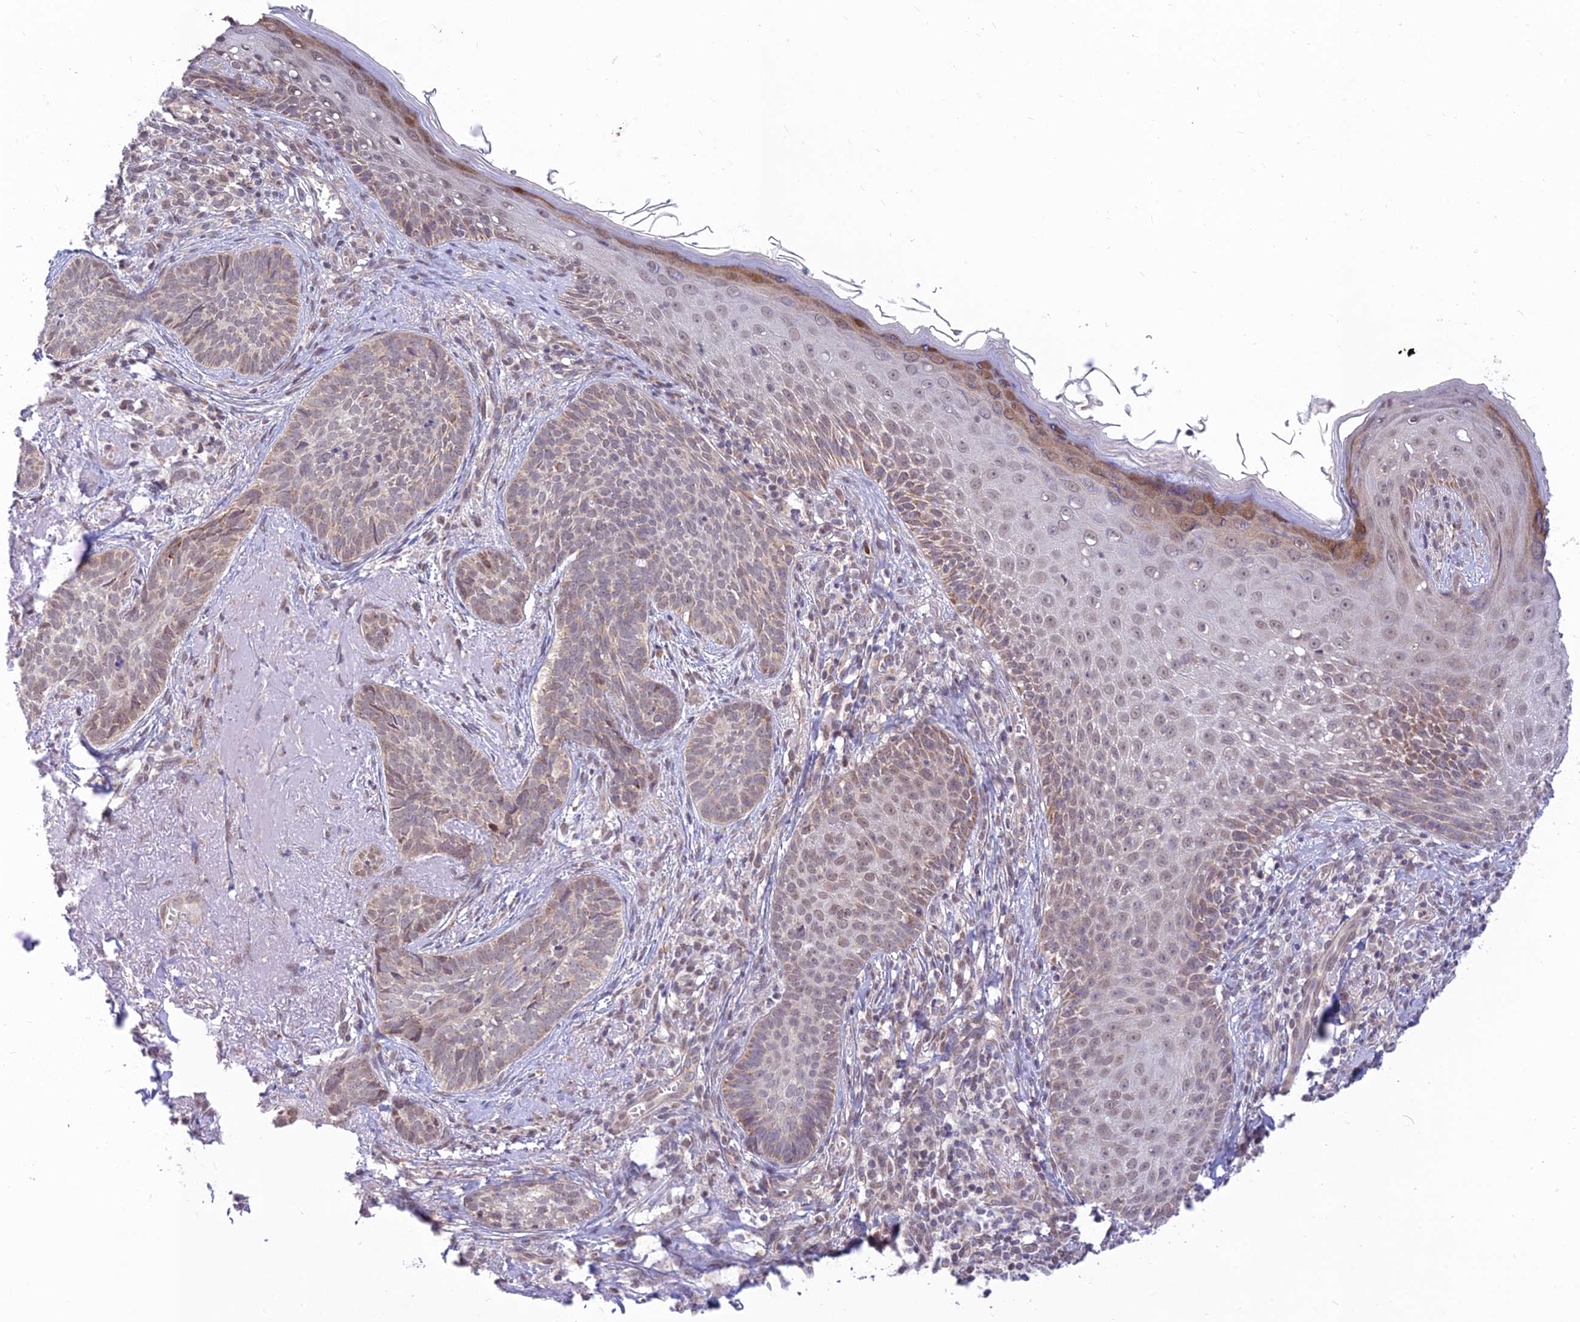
{"staining": {"intensity": "weak", "quantity": "25%-75%", "location": "cytoplasmic/membranous,nuclear"}, "tissue": "skin cancer", "cell_type": "Tumor cells", "image_type": "cancer", "snomed": [{"axis": "morphology", "description": "Basal cell carcinoma"}, {"axis": "topography", "description": "Skin"}], "caption": "Immunohistochemistry of skin cancer (basal cell carcinoma) demonstrates low levels of weak cytoplasmic/membranous and nuclear positivity in approximately 25%-75% of tumor cells. The staining was performed using DAB, with brown indicating positive protein expression. Nuclei are stained blue with hematoxylin.", "gene": "MICOS13", "patient": {"sex": "female", "age": 76}}